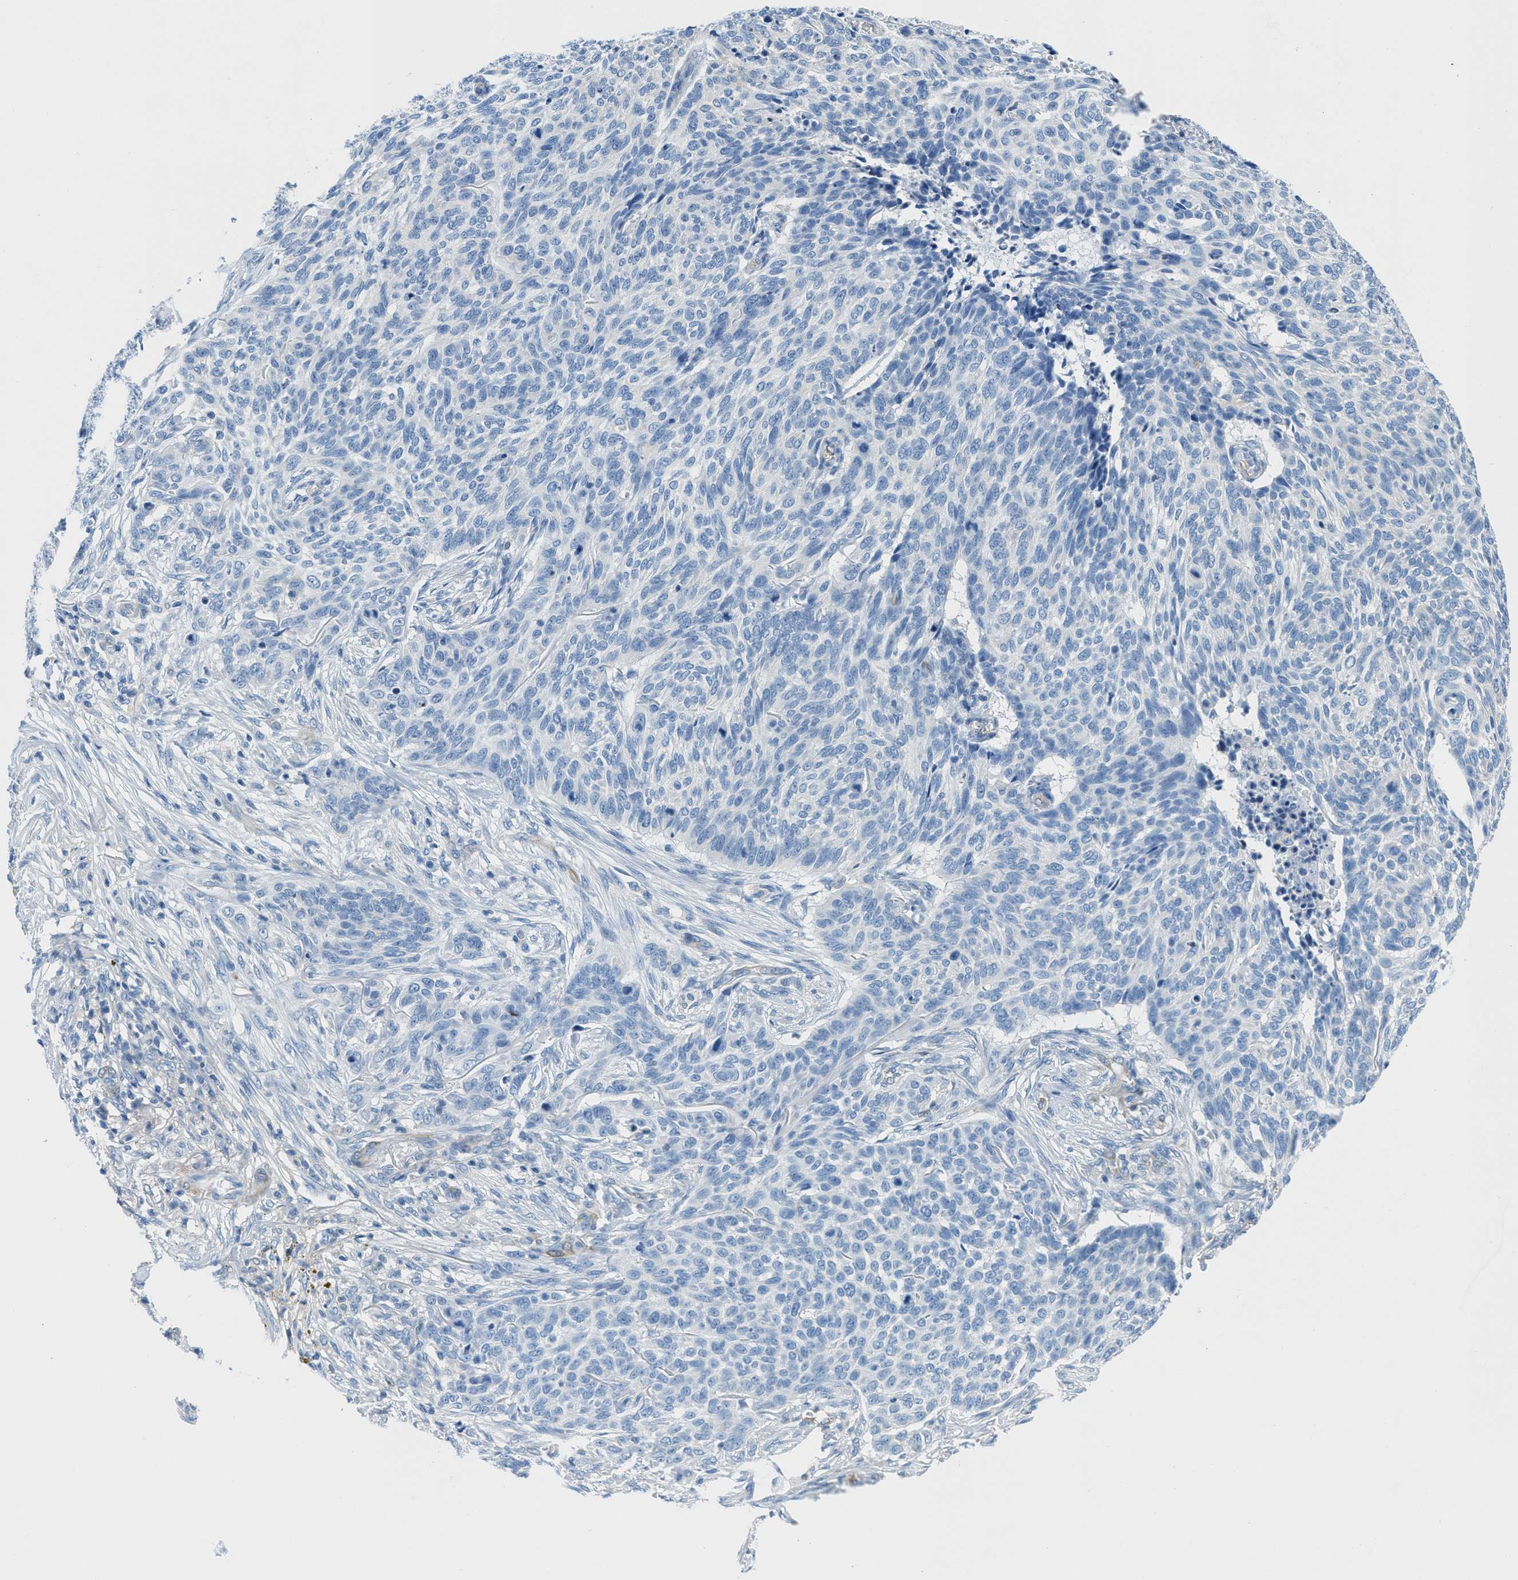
{"staining": {"intensity": "negative", "quantity": "none", "location": "none"}, "tissue": "skin cancer", "cell_type": "Tumor cells", "image_type": "cancer", "snomed": [{"axis": "morphology", "description": "Basal cell carcinoma"}, {"axis": "topography", "description": "Skin"}], "caption": "An IHC image of skin basal cell carcinoma is shown. There is no staining in tumor cells of skin basal cell carcinoma.", "gene": "MAPRE2", "patient": {"sex": "male", "age": 85}}